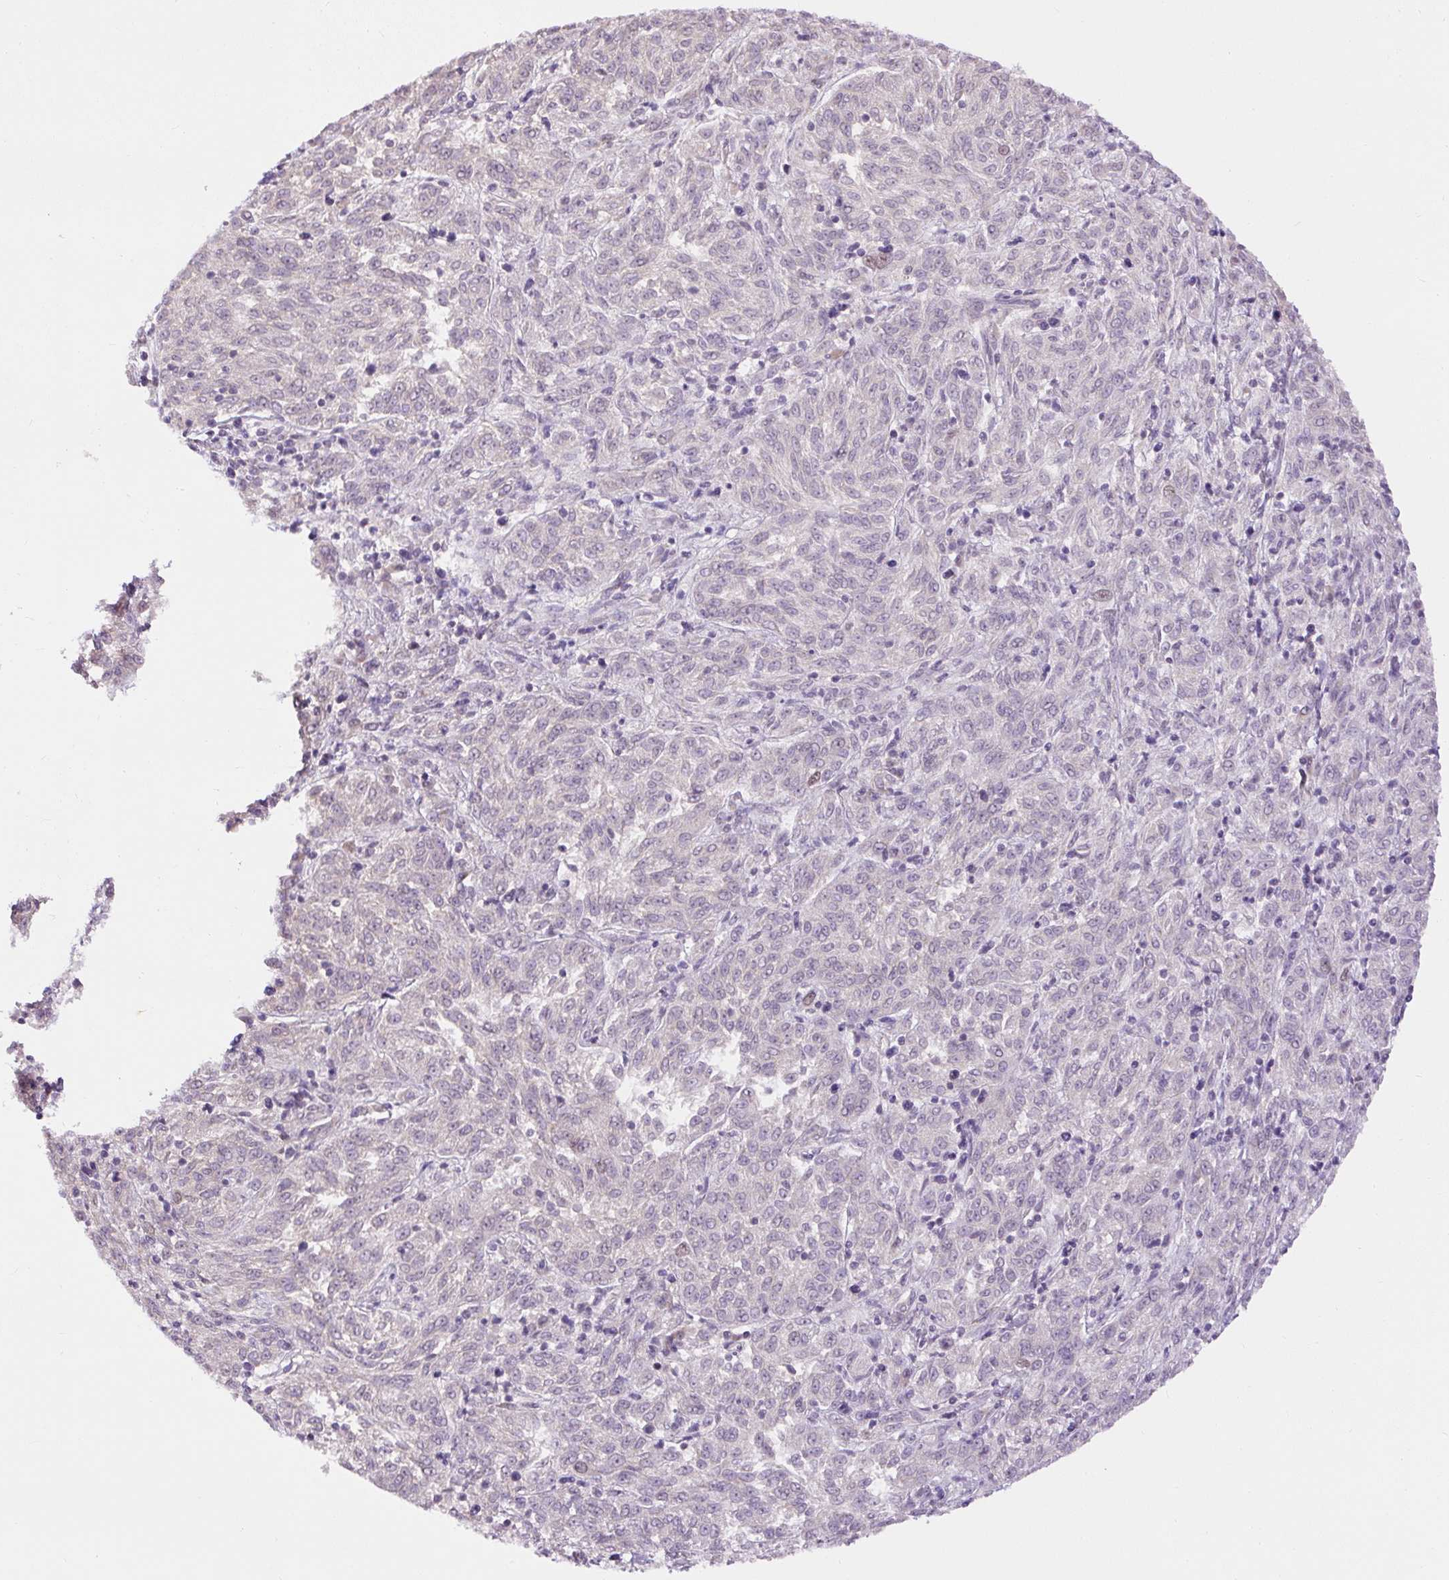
{"staining": {"intensity": "weak", "quantity": "25%-75%", "location": "nuclear"}, "tissue": "melanoma", "cell_type": "Tumor cells", "image_type": "cancer", "snomed": [{"axis": "morphology", "description": "Malignant melanoma, NOS"}, {"axis": "topography", "description": "Skin"}], "caption": "Brown immunohistochemical staining in malignant melanoma reveals weak nuclear positivity in about 25%-75% of tumor cells.", "gene": "RACGAP1", "patient": {"sex": "female", "age": 72}}